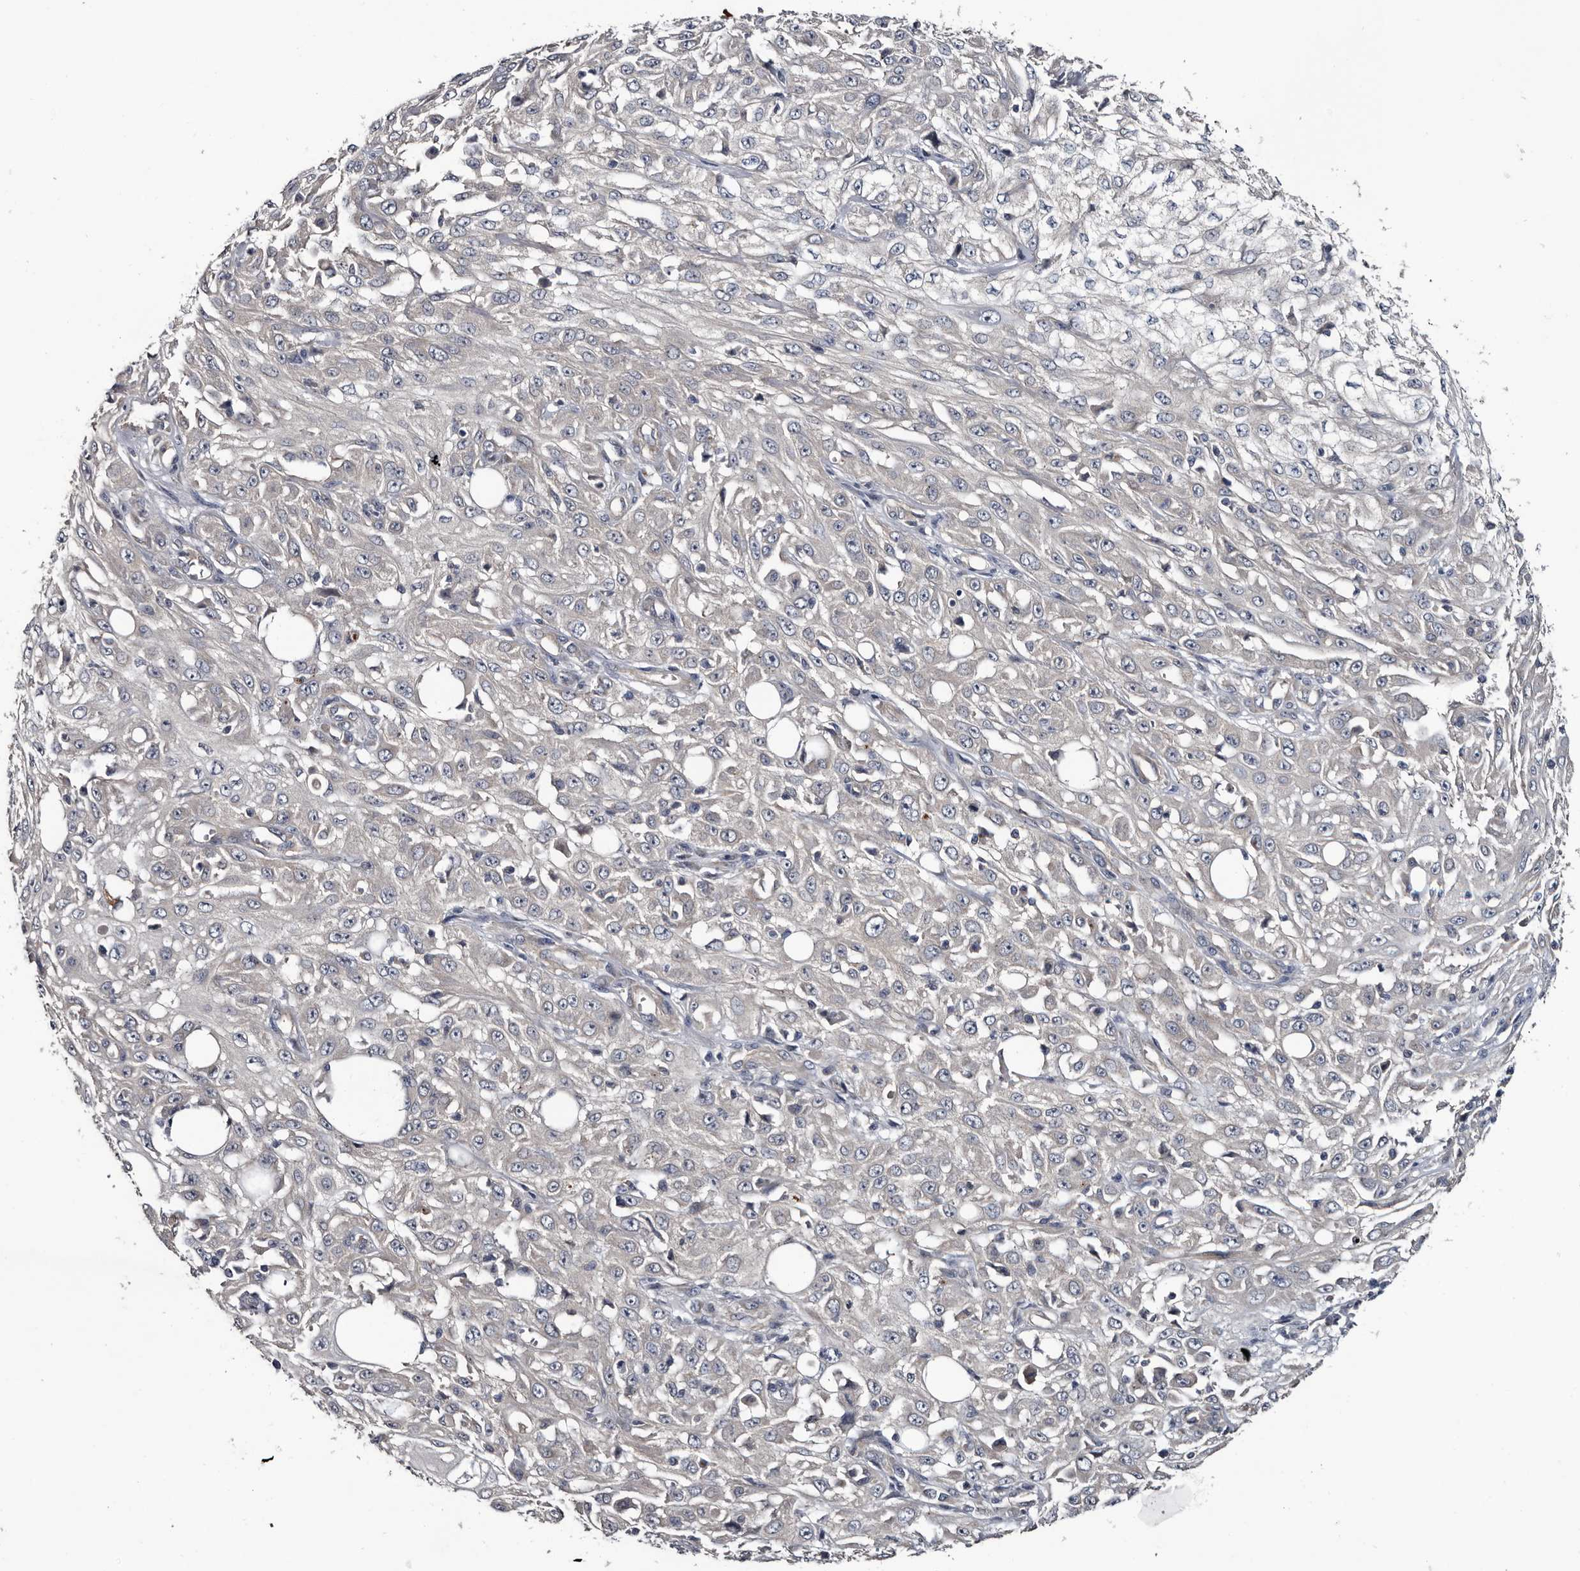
{"staining": {"intensity": "negative", "quantity": "none", "location": "none"}, "tissue": "skin cancer", "cell_type": "Tumor cells", "image_type": "cancer", "snomed": [{"axis": "morphology", "description": "Squamous cell carcinoma, NOS"}, {"axis": "morphology", "description": "Squamous cell carcinoma, metastatic, NOS"}, {"axis": "topography", "description": "Skin"}, {"axis": "topography", "description": "Lymph node"}], "caption": "Immunohistochemistry image of neoplastic tissue: squamous cell carcinoma (skin) stained with DAB (3,3'-diaminobenzidine) displays no significant protein positivity in tumor cells. The staining was performed using DAB to visualize the protein expression in brown, while the nuclei were stained in blue with hematoxylin (Magnification: 20x).", "gene": "IARS1", "patient": {"sex": "male", "age": 75}}